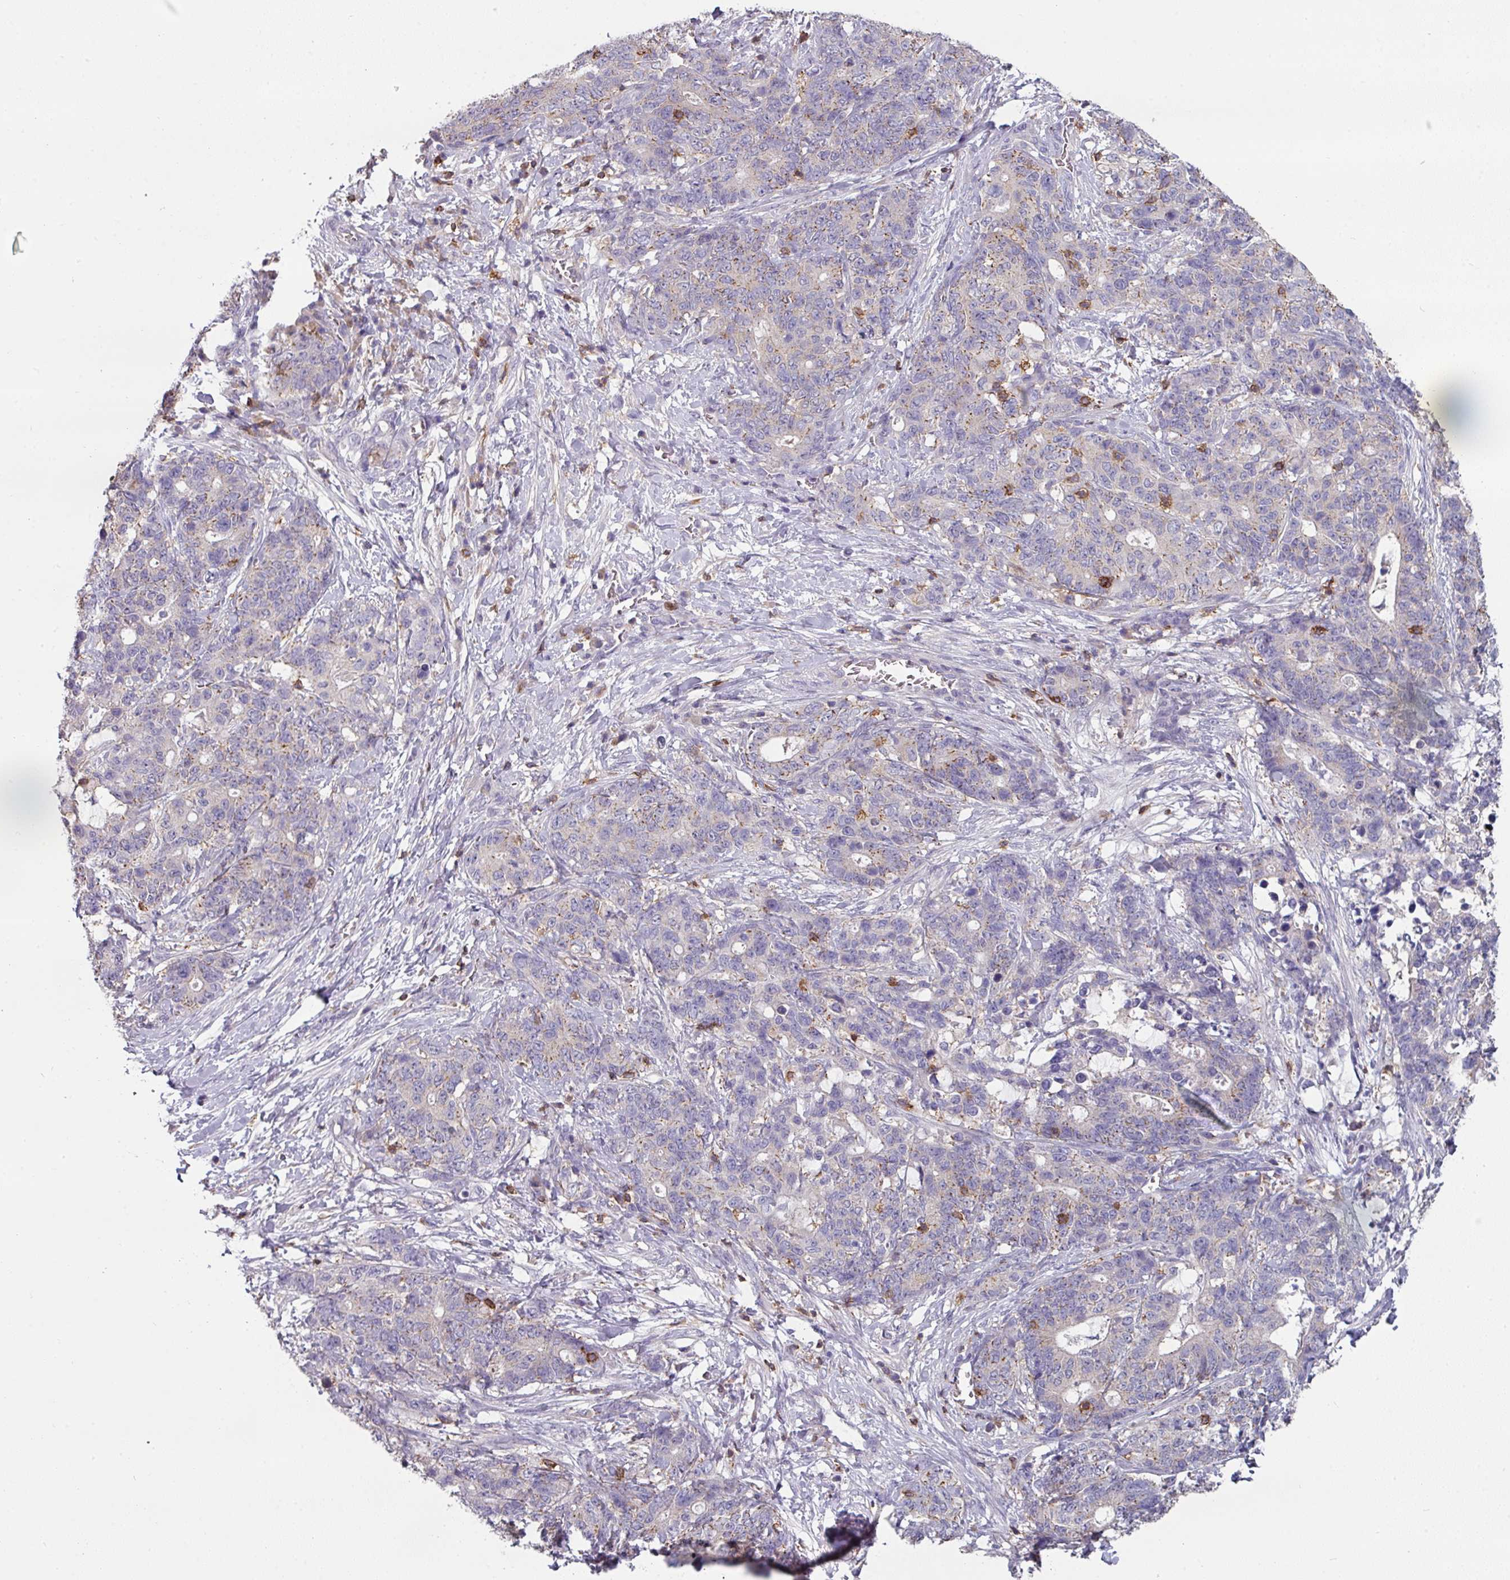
{"staining": {"intensity": "negative", "quantity": "none", "location": "none"}, "tissue": "stomach cancer", "cell_type": "Tumor cells", "image_type": "cancer", "snomed": [{"axis": "morphology", "description": "Normal tissue, NOS"}, {"axis": "morphology", "description": "Adenocarcinoma, NOS"}, {"axis": "topography", "description": "Stomach"}], "caption": "Human stomach adenocarcinoma stained for a protein using immunohistochemistry exhibits no expression in tumor cells.", "gene": "CD3G", "patient": {"sex": "female", "age": 64}}